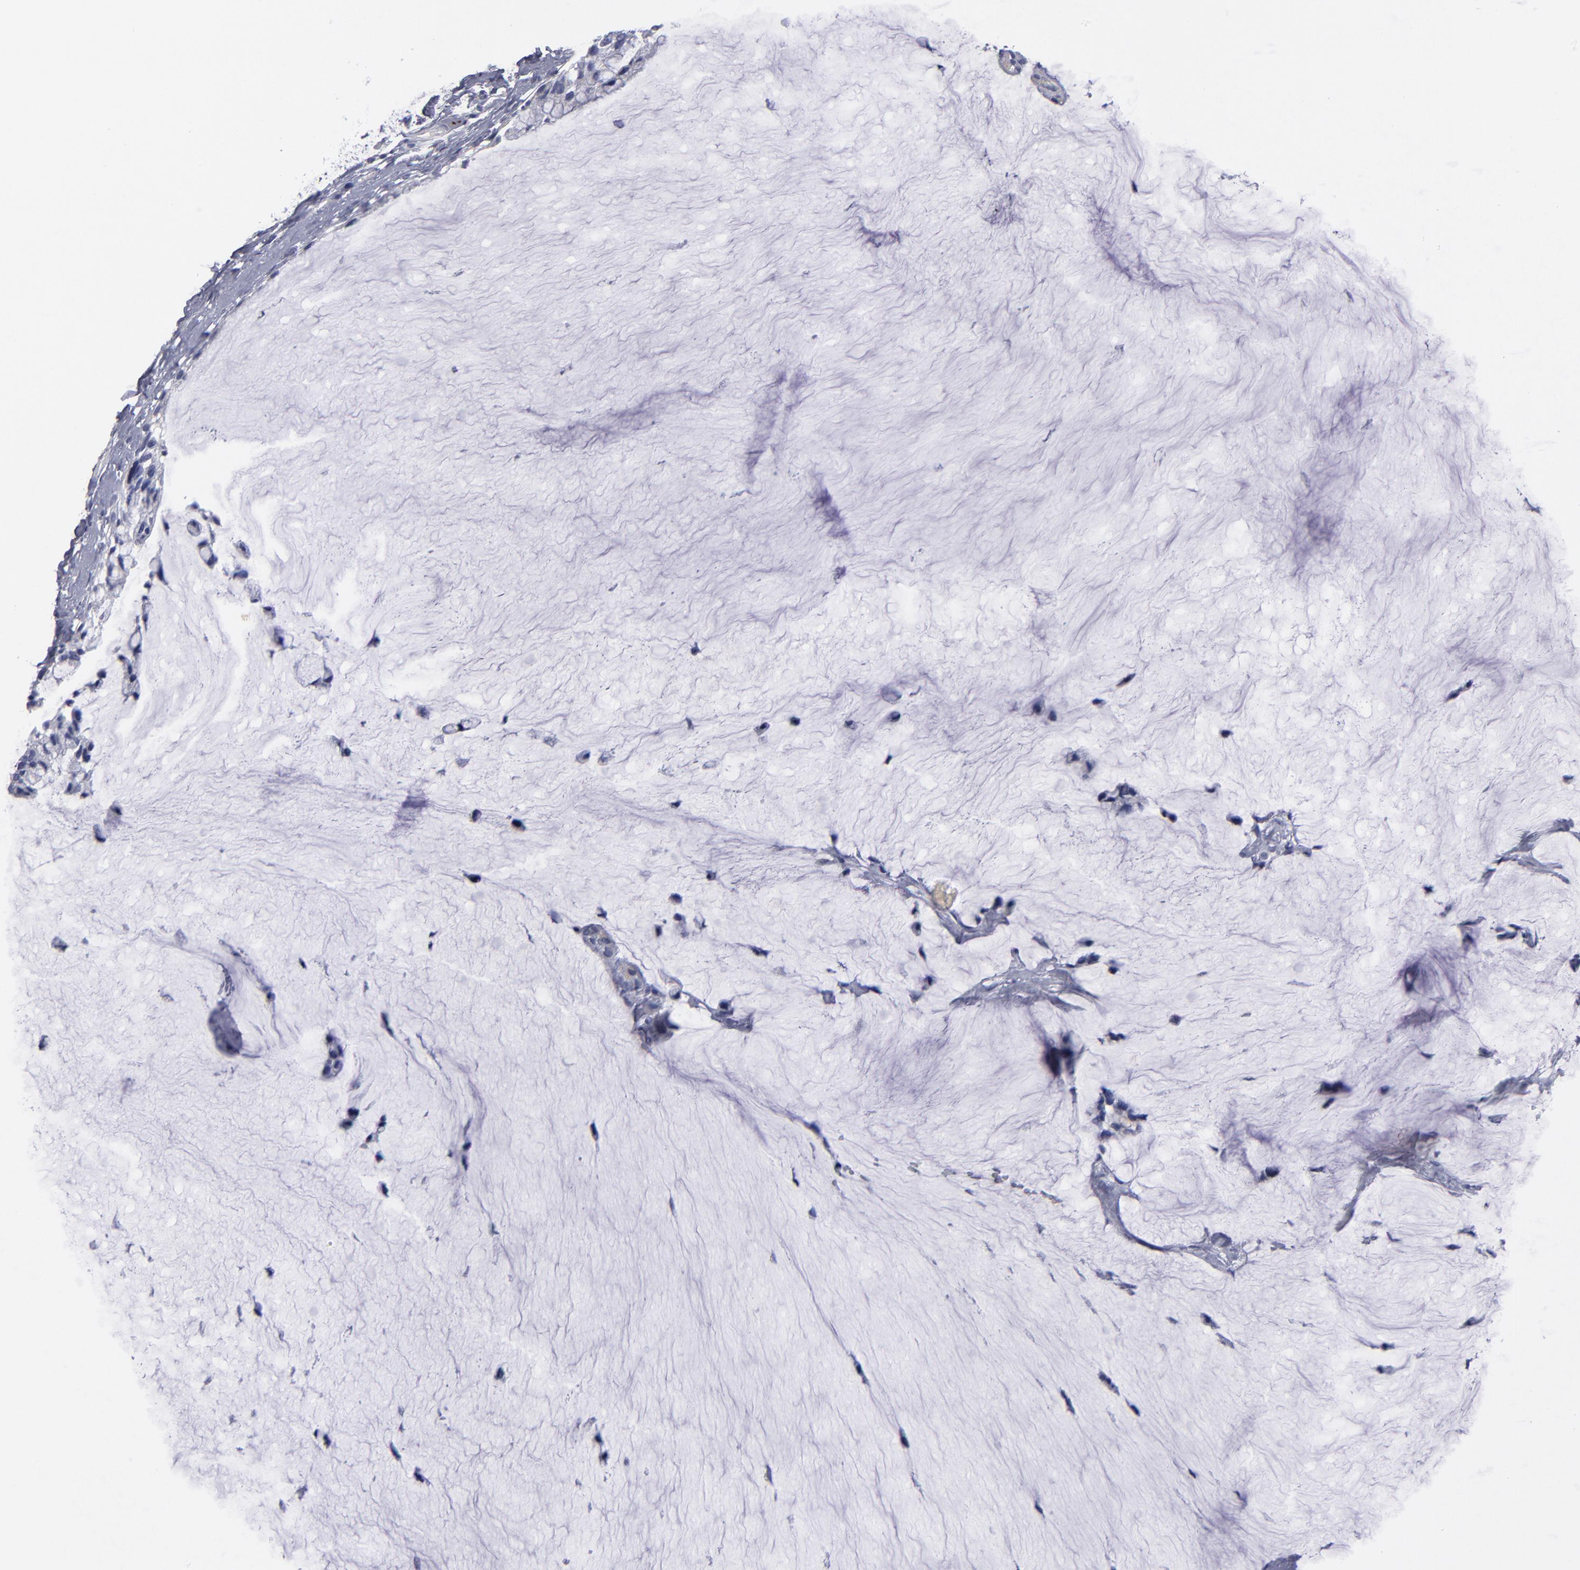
{"staining": {"intensity": "negative", "quantity": "none", "location": "none"}, "tissue": "ovarian cancer", "cell_type": "Tumor cells", "image_type": "cancer", "snomed": [{"axis": "morphology", "description": "Cystadenocarcinoma, mucinous, NOS"}, {"axis": "topography", "description": "Ovary"}], "caption": "The immunohistochemistry (IHC) histopathology image has no significant expression in tumor cells of ovarian cancer tissue.", "gene": "CADM3", "patient": {"sex": "female", "age": 39}}